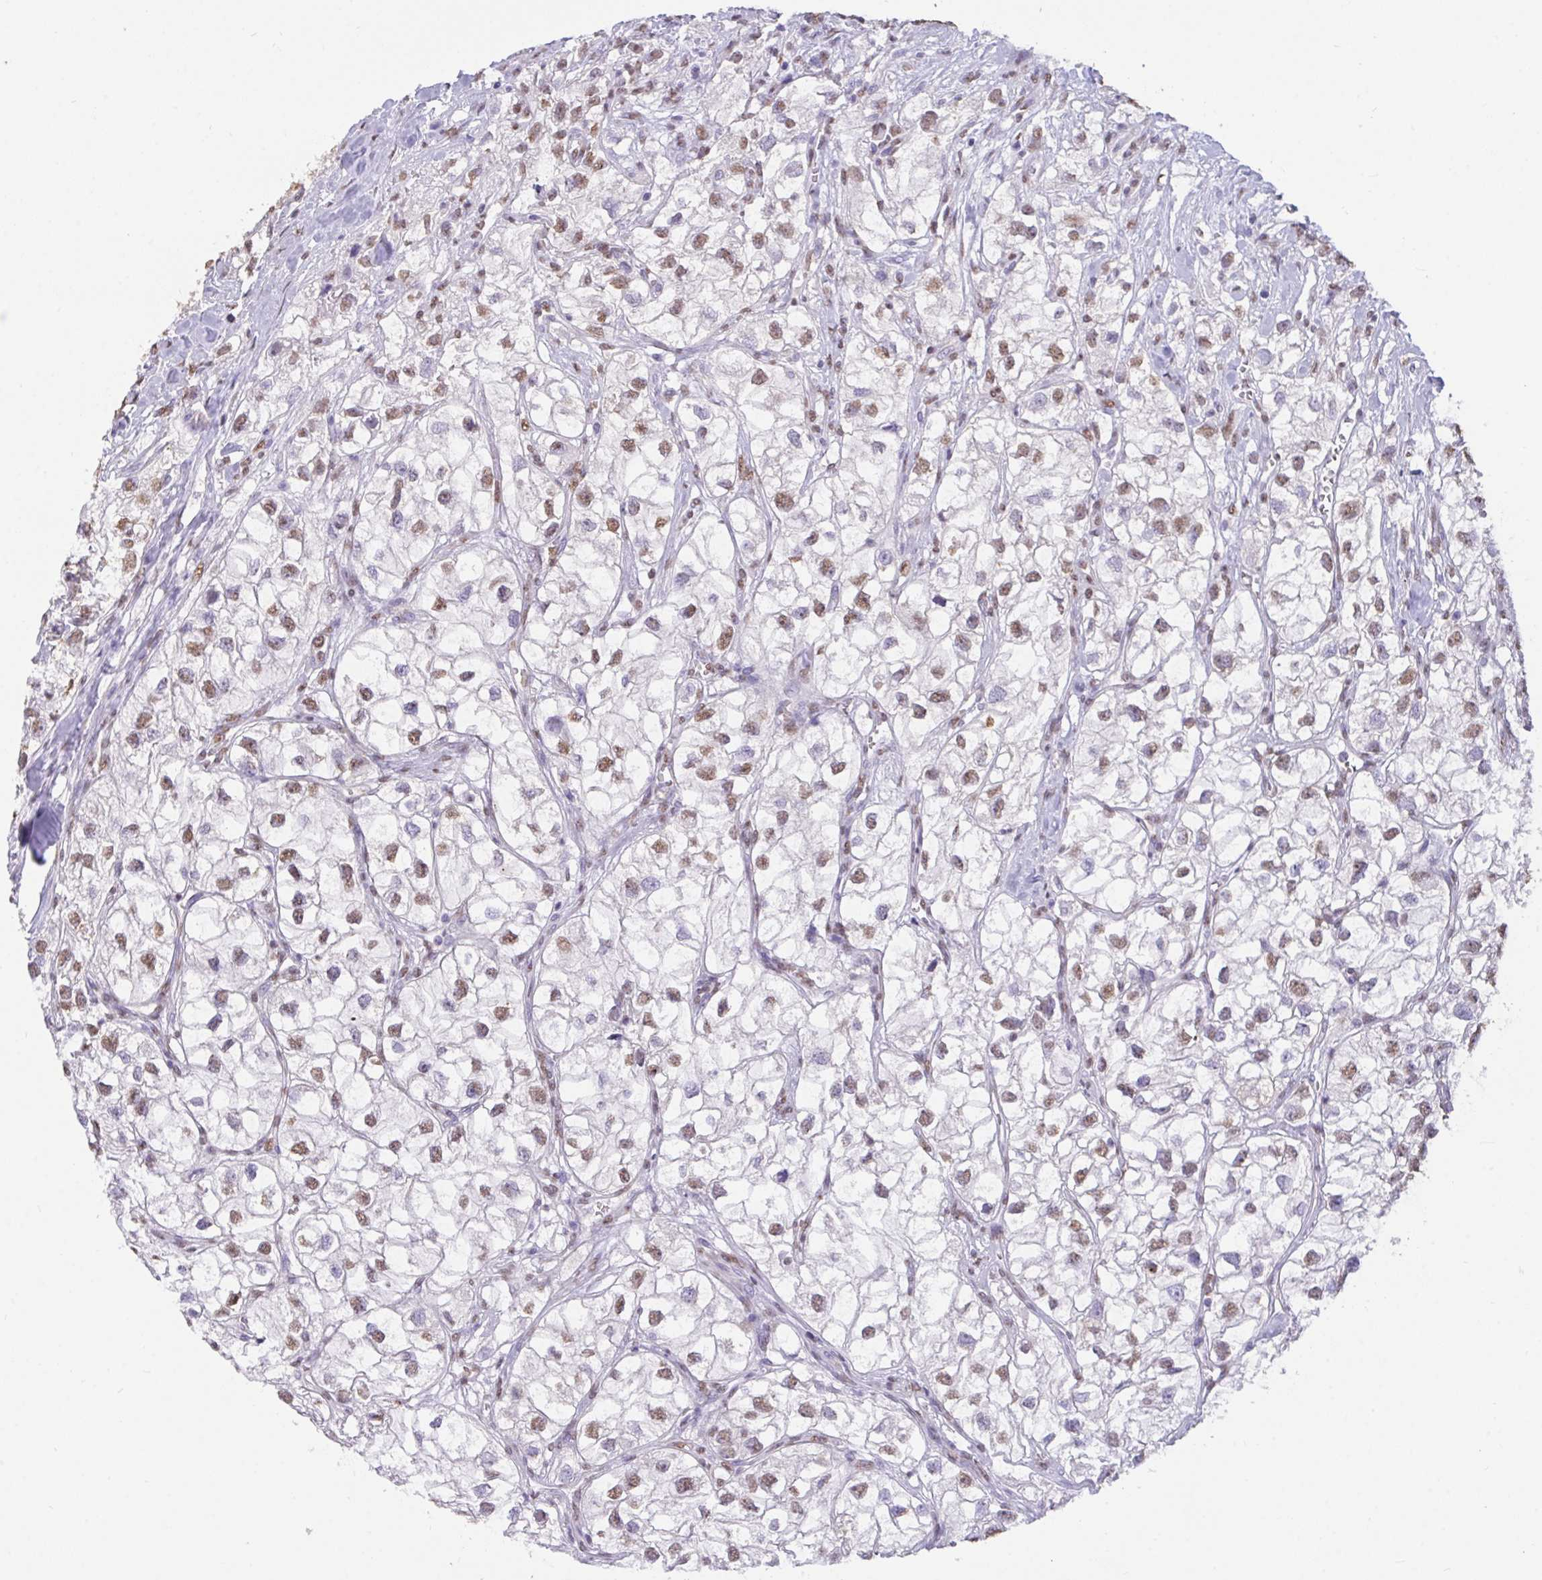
{"staining": {"intensity": "moderate", "quantity": ">75%", "location": "nuclear"}, "tissue": "renal cancer", "cell_type": "Tumor cells", "image_type": "cancer", "snomed": [{"axis": "morphology", "description": "Adenocarcinoma, NOS"}, {"axis": "topography", "description": "Kidney"}], "caption": "Immunohistochemical staining of human renal adenocarcinoma exhibits medium levels of moderate nuclear protein expression in about >75% of tumor cells.", "gene": "SEMA6B", "patient": {"sex": "male", "age": 59}}